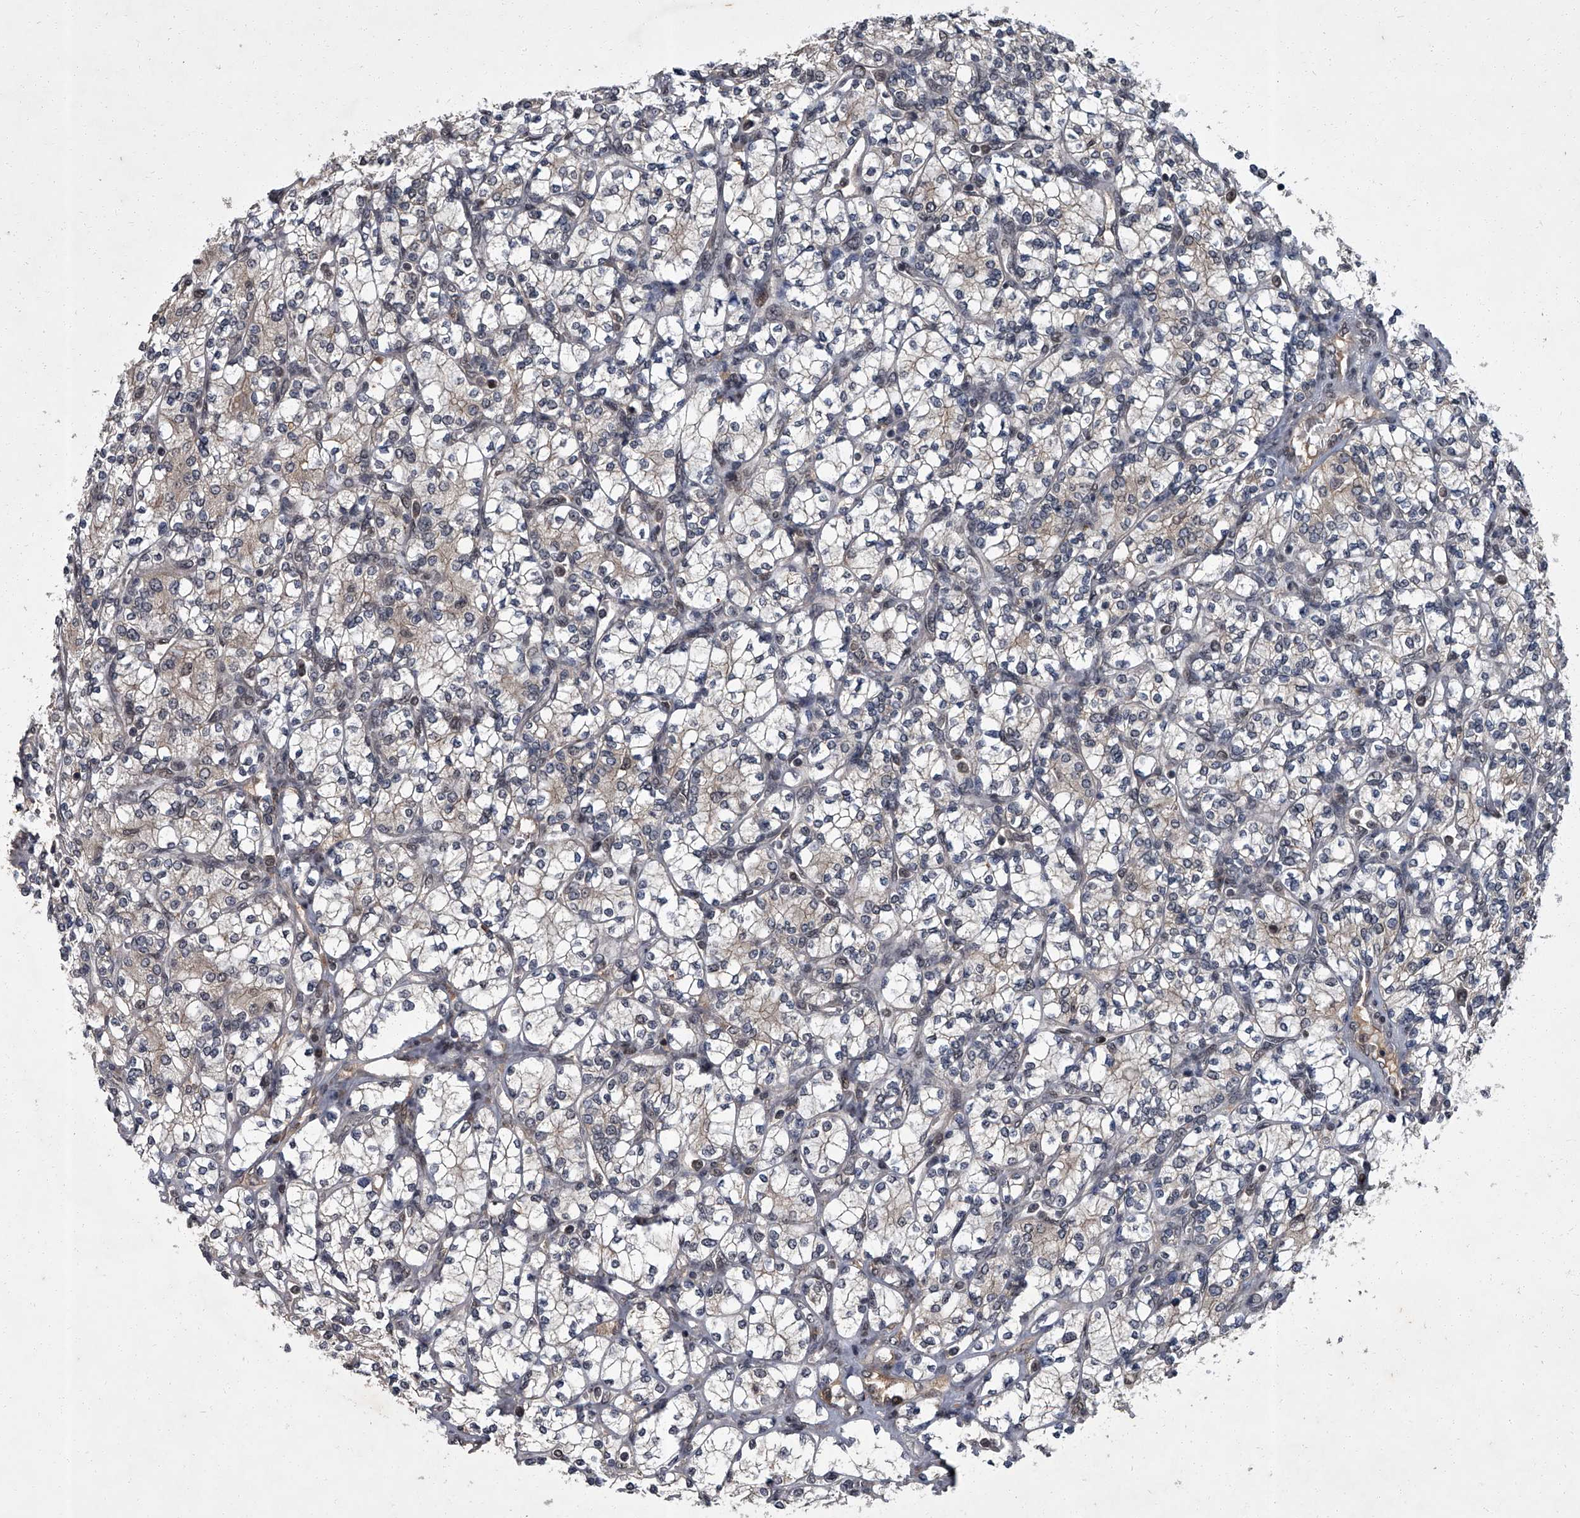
{"staining": {"intensity": "weak", "quantity": "<25%", "location": "cytoplasmic/membranous"}, "tissue": "renal cancer", "cell_type": "Tumor cells", "image_type": "cancer", "snomed": [{"axis": "morphology", "description": "Adenocarcinoma, NOS"}, {"axis": "topography", "description": "Kidney"}], "caption": "Immunohistochemistry (IHC) of human renal cancer displays no expression in tumor cells.", "gene": "ZNF518B", "patient": {"sex": "male", "age": 77}}